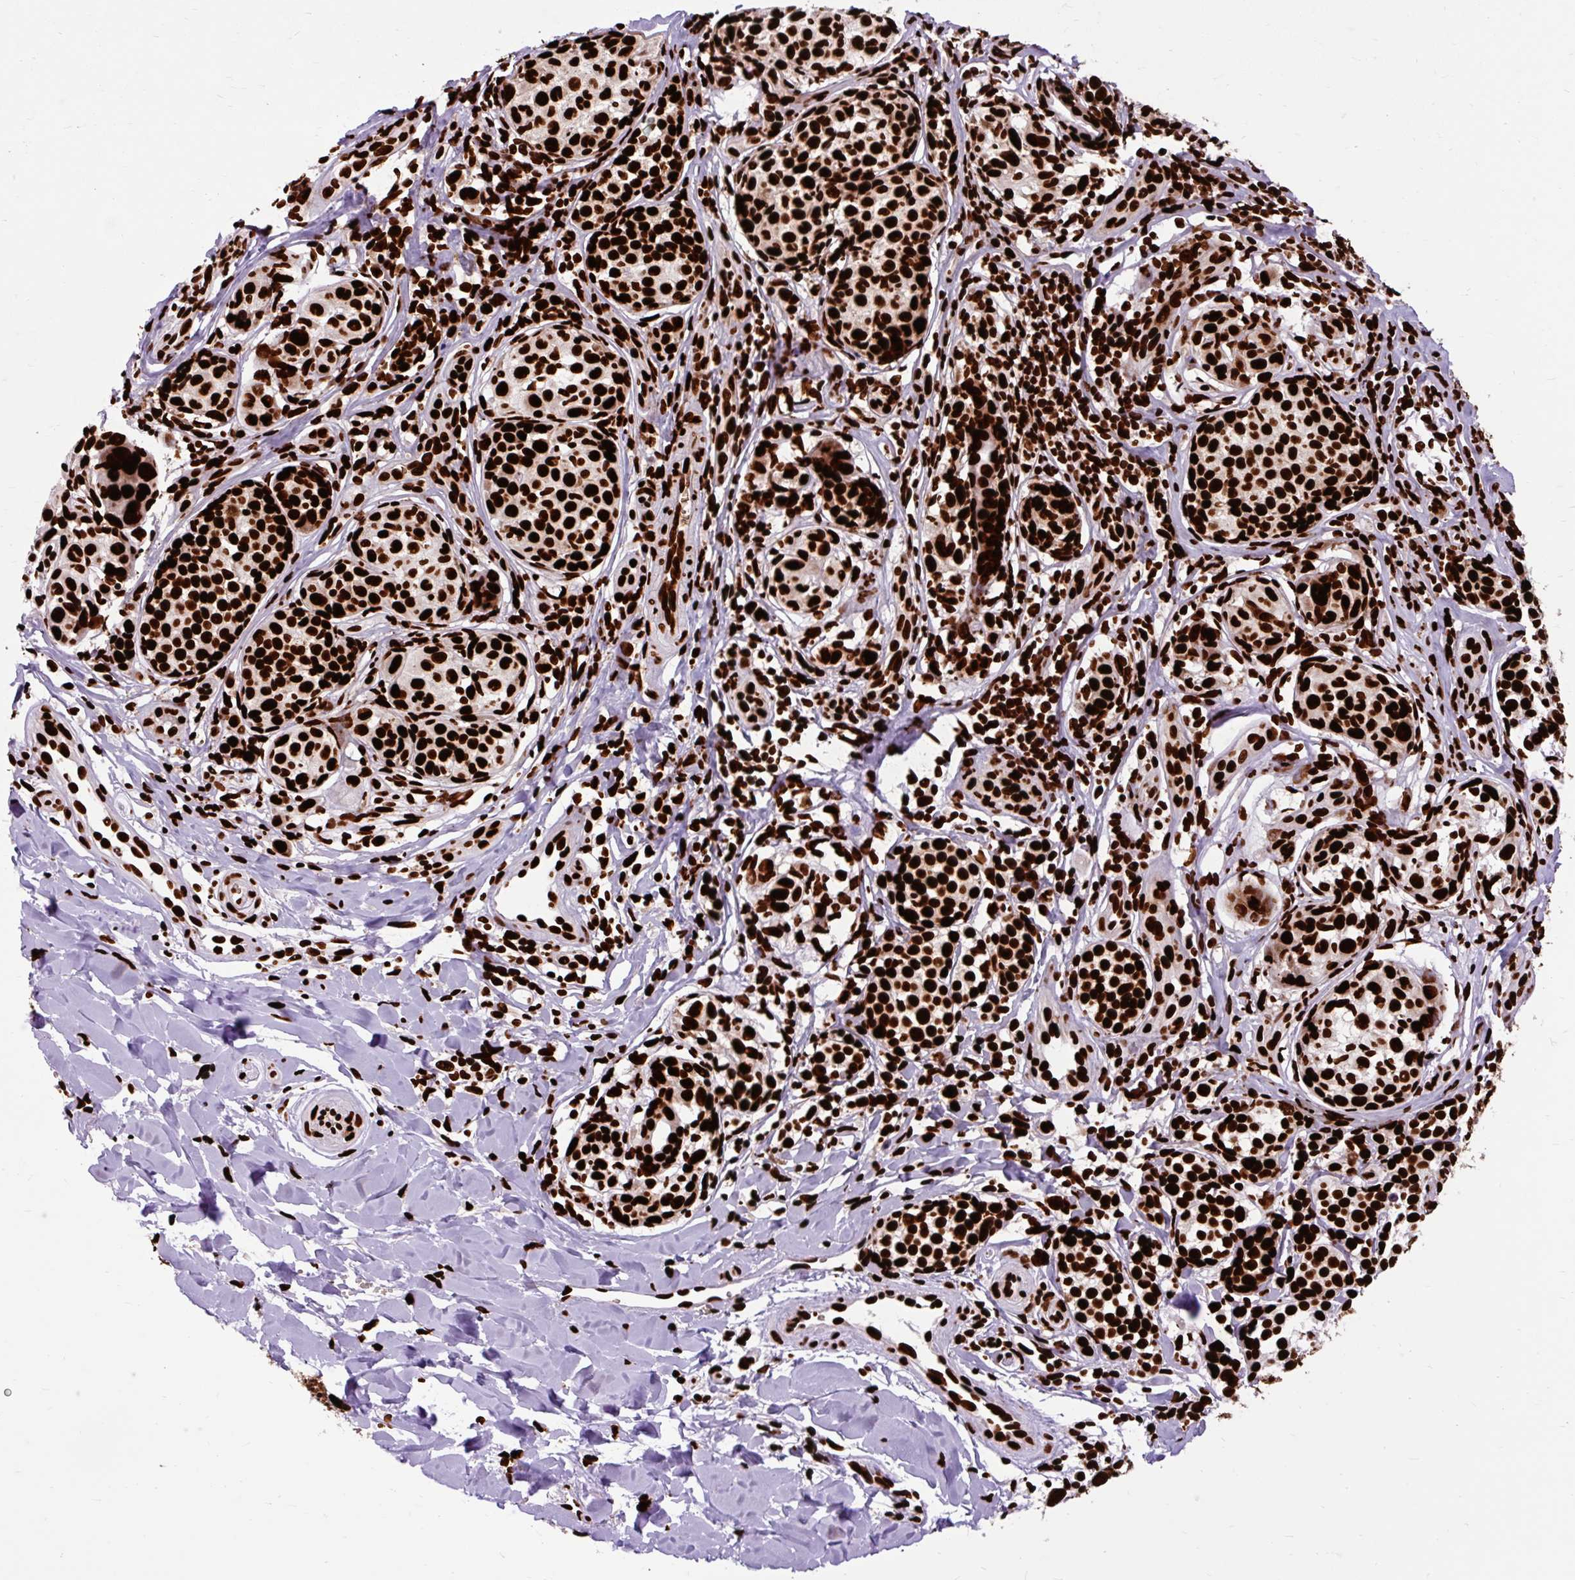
{"staining": {"intensity": "strong", "quantity": ">75%", "location": "nuclear"}, "tissue": "melanoma", "cell_type": "Tumor cells", "image_type": "cancer", "snomed": [{"axis": "morphology", "description": "Malignant melanoma, NOS"}, {"axis": "topography", "description": "Skin"}], "caption": "A histopathology image of human malignant melanoma stained for a protein reveals strong nuclear brown staining in tumor cells.", "gene": "FUS", "patient": {"sex": "female", "age": 35}}